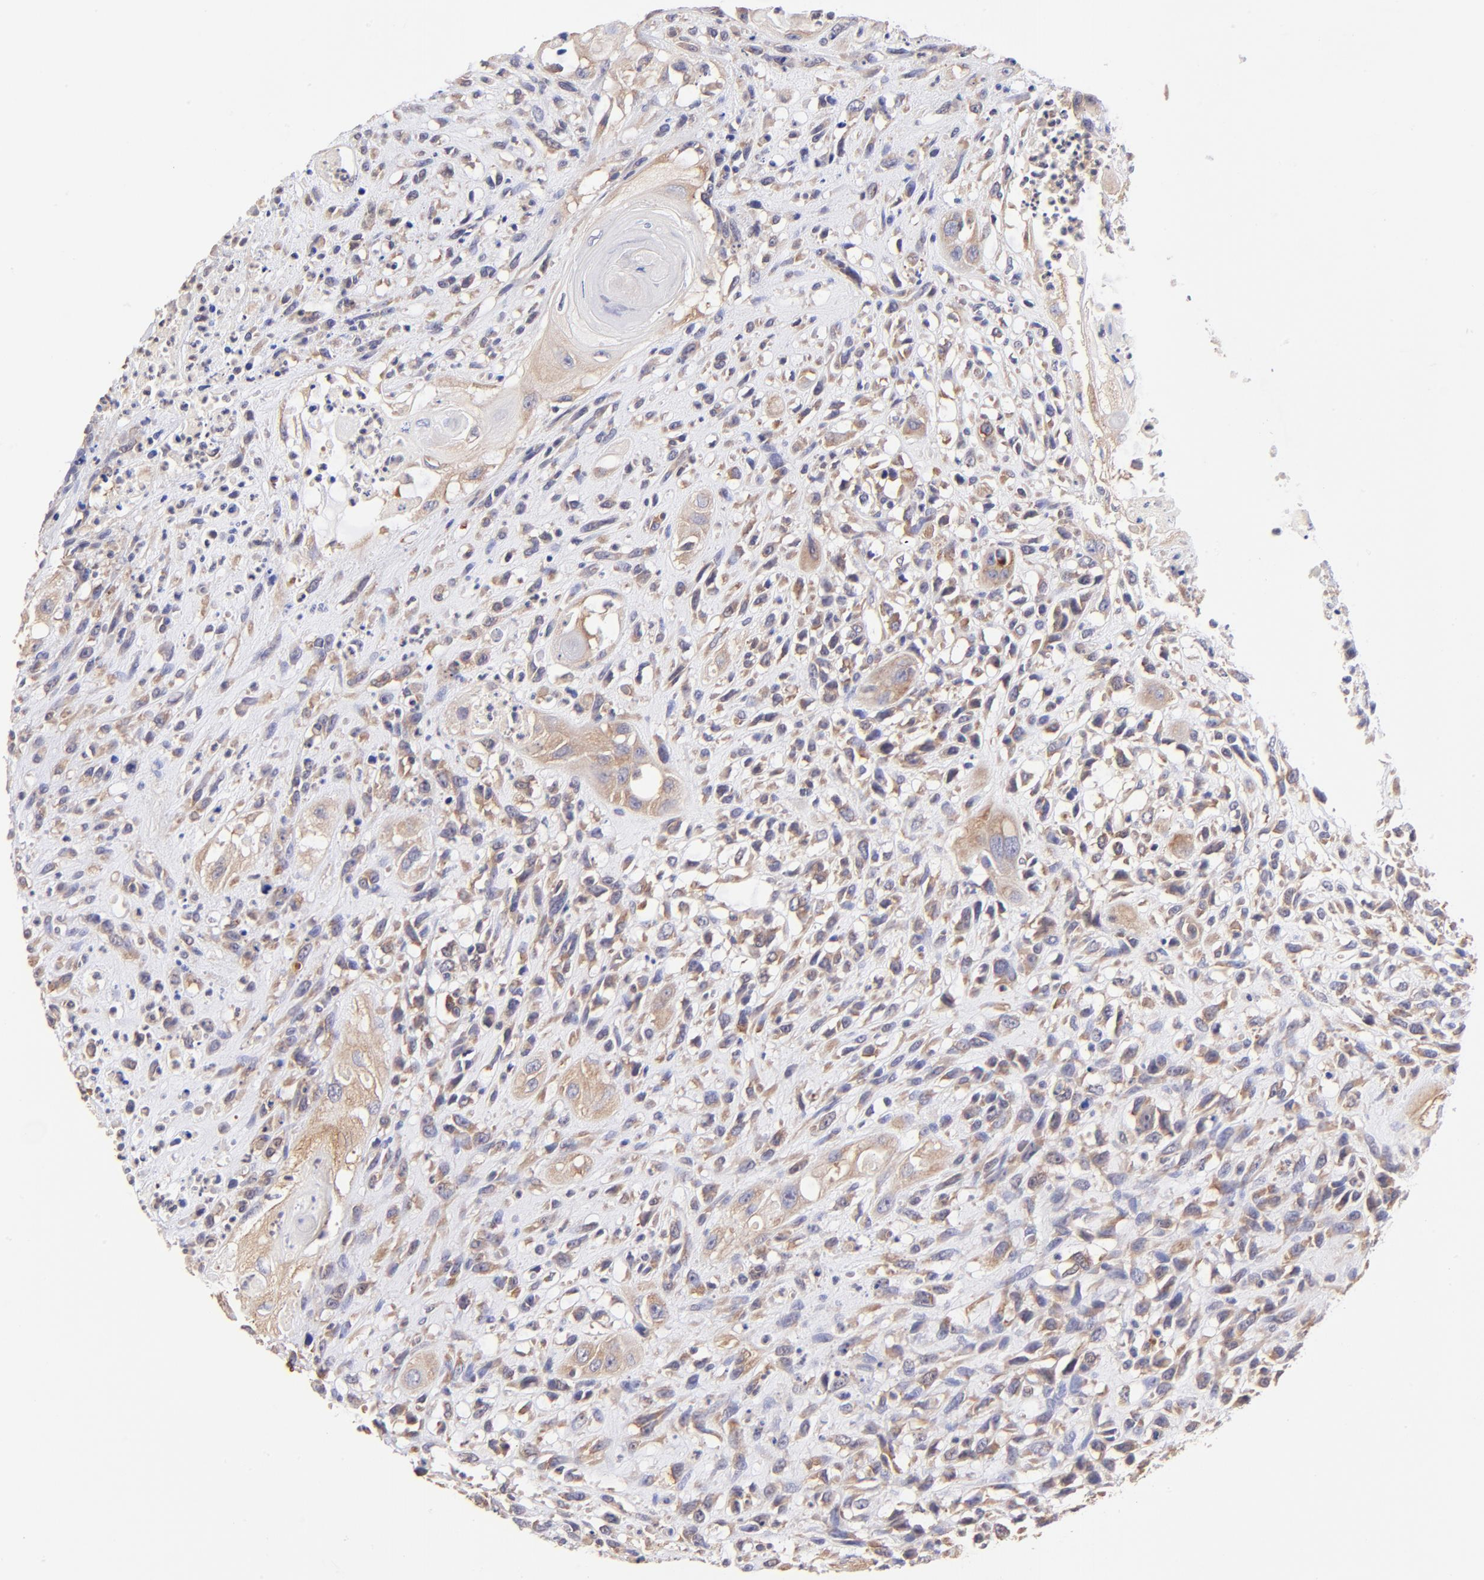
{"staining": {"intensity": "moderate", "quantity": "25%-75%", "location": "cytoplasmic/membranous"}, "tissue": "head and neck cancer", "cell_type": "Tumor cells", "image_type": "cancer", "snomed": [{"axis": "morphology", "description": "Necrosis, NOS"}, {"axis": "morphology", "description": "Neoplasm, malignant, NOS"}, {"axis": "topography", "description": "Salivary gland"}, {"axis": "topography", "description": "Head-Neck"}], "caption": "Immunohistochemistry (IHC) staining of head and neck cancer, which demonstrates medium levels of moderate cytoplasmic/membranous expression in about 25%-75% of tumor cells indicating moderate cytoplasmic/membranous protein expression. The staining was performed using DAB (3,3'-diaminobenzidine) (brown) for protein detection and nuclei were counterstained in hematoxylin (blue).", "gene": "RPL11", "patient": {"sex": "male", "age": 43}}